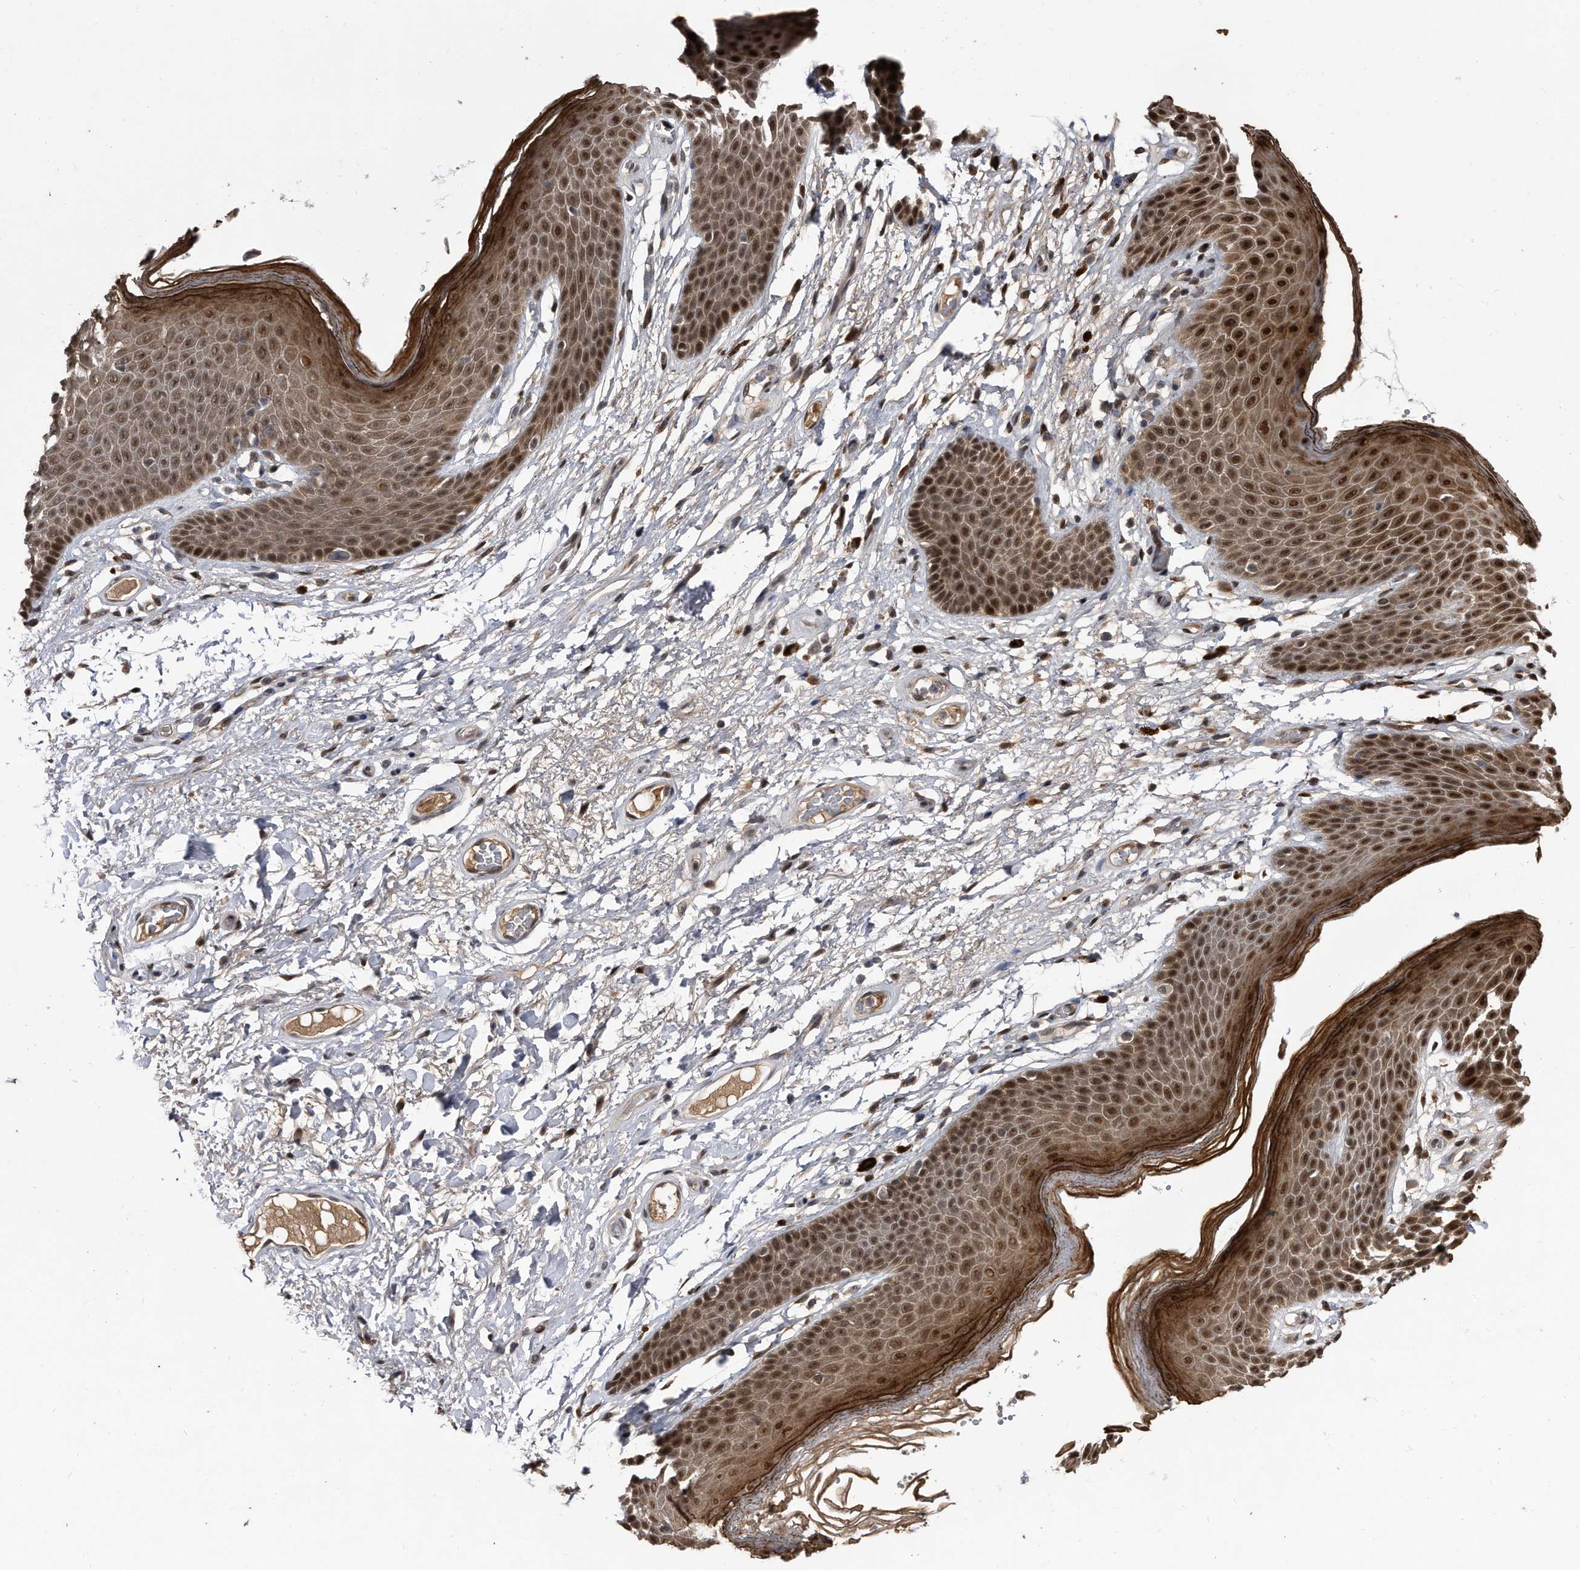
{"staining": {"intensity": "moderate", "quantity": ">75%", "location": "cytoplasmic/membranous,nuclear"}, "tissue": "skin", "cell_type": "Epidermal cells", "image_type": "normal", "snomed": [{"axis": "morphology", "description": "Normal tissue, NOS"}, {"axis": "topography", "description": "Anal"}], "caption": "An immunohistochemistry histopathology image of normal tissue is shown. Protein staining in brown shows moderate cytoplasmic/membranous,nuclear positivity in skin within epidermal cells.", "gene": "RAD23B", "patient": {"sex": "male", "age": 74}}